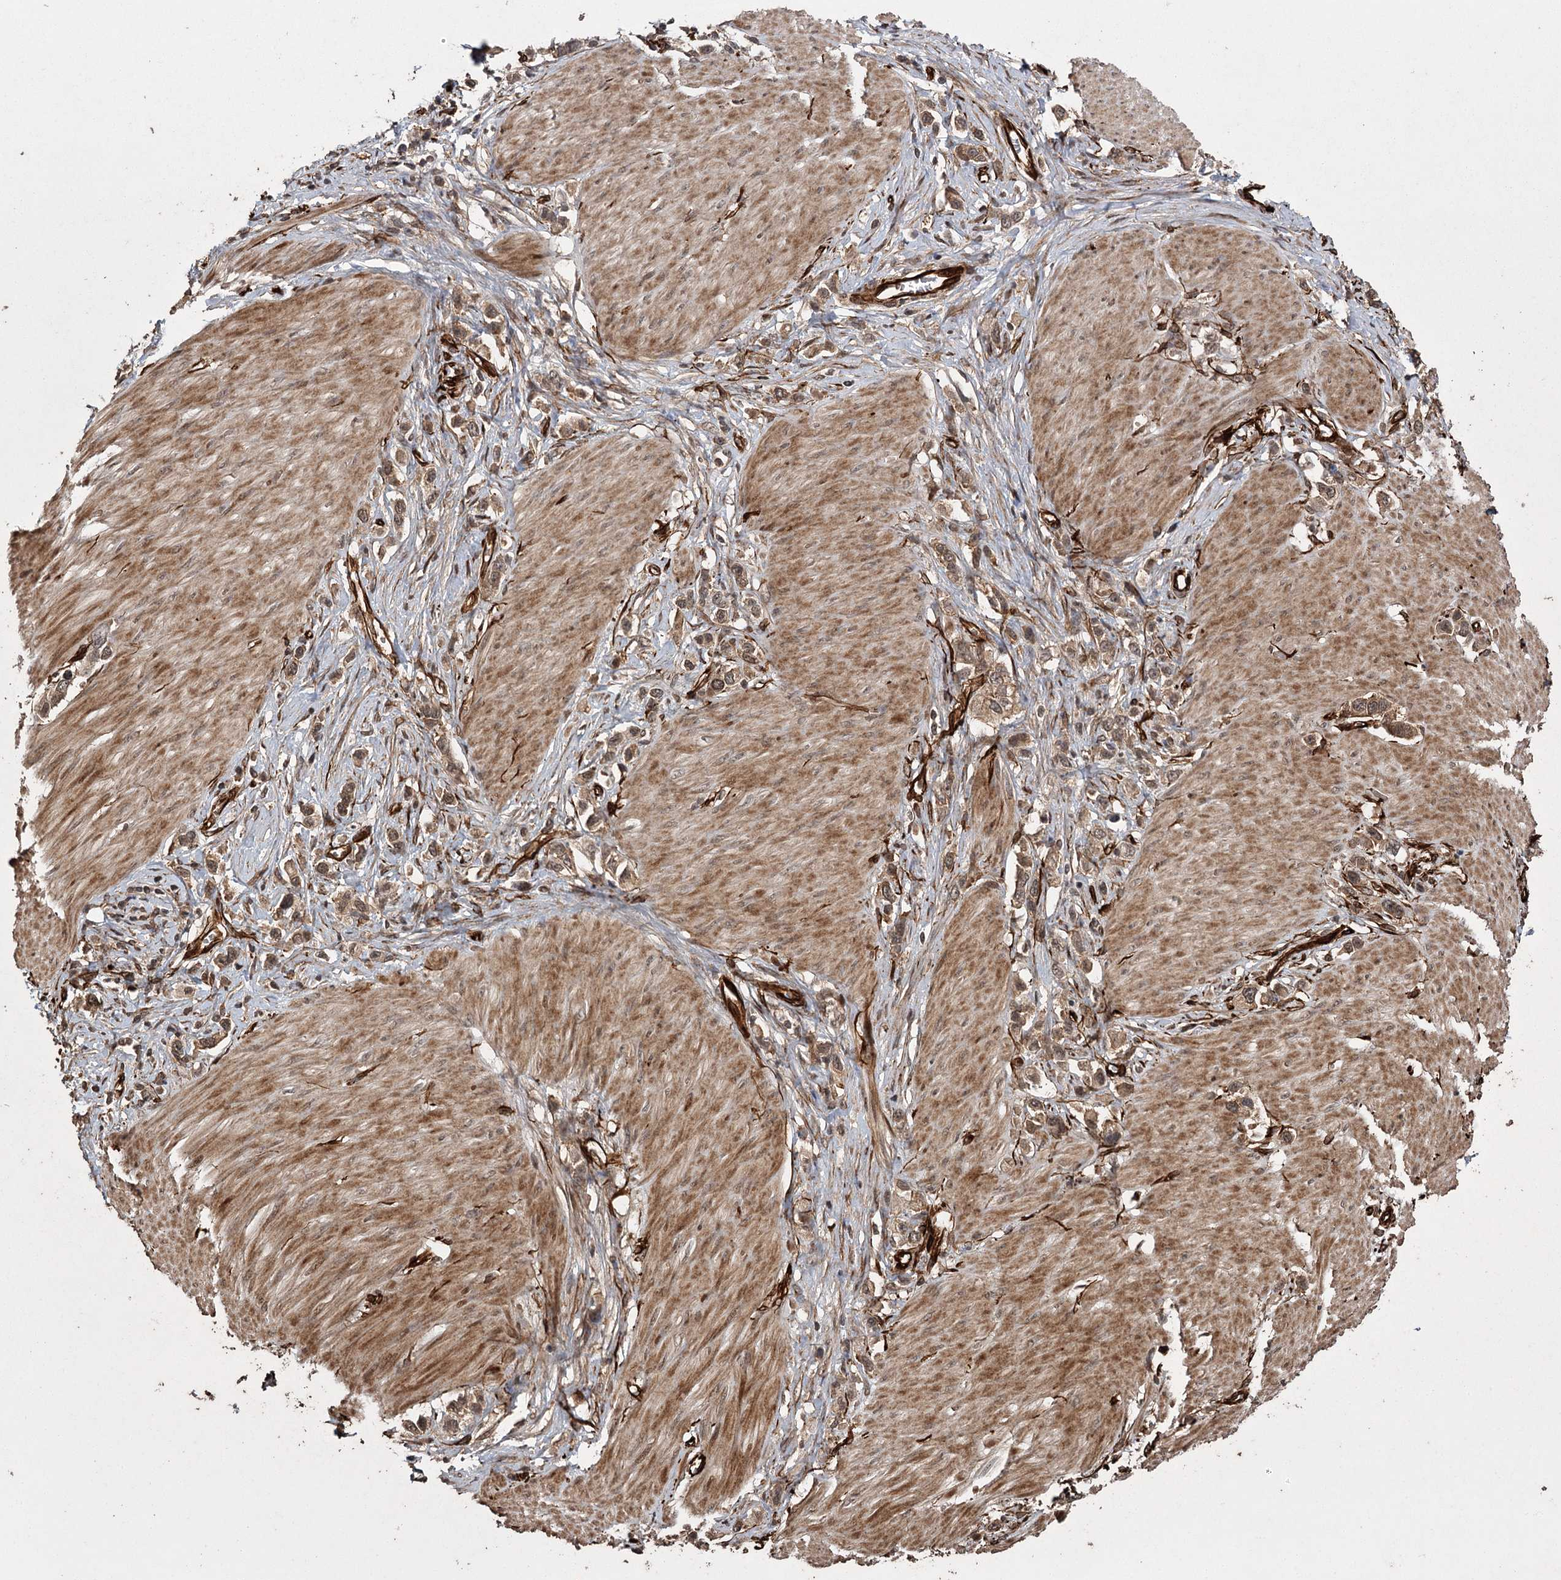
{"staining": {"intensity": "moderate", "quantity": ">75%", "location": "cytoplasmic/membranous,nuclear"}, "tissue": "stomach cancer", "cell_type": "Tumor cells", "image_type": "cancer", "snomed": [{"axis": "morphology", "description": "Normal tissue, NOS"}, {"axis": "morphology", "description": "Adenocarcinoma, NOS"}, {"axis": "topography", "description": "Stomach, upper"}, {"axis": "topography", "description": "Stomach"}], "caption": "Immunohistochemical staining of human stomach cancer demonstrates medium levels of moderate cytoplasmic/membranous and nuclear protein staining in about >75% of tumor cells. (DAB (3,3'-diaminobenzidine) IHC, brown staining for protein, blue staining for nuclei).", "gene": "RPAP3", "patient": {"sex": "female", "age": 65}}